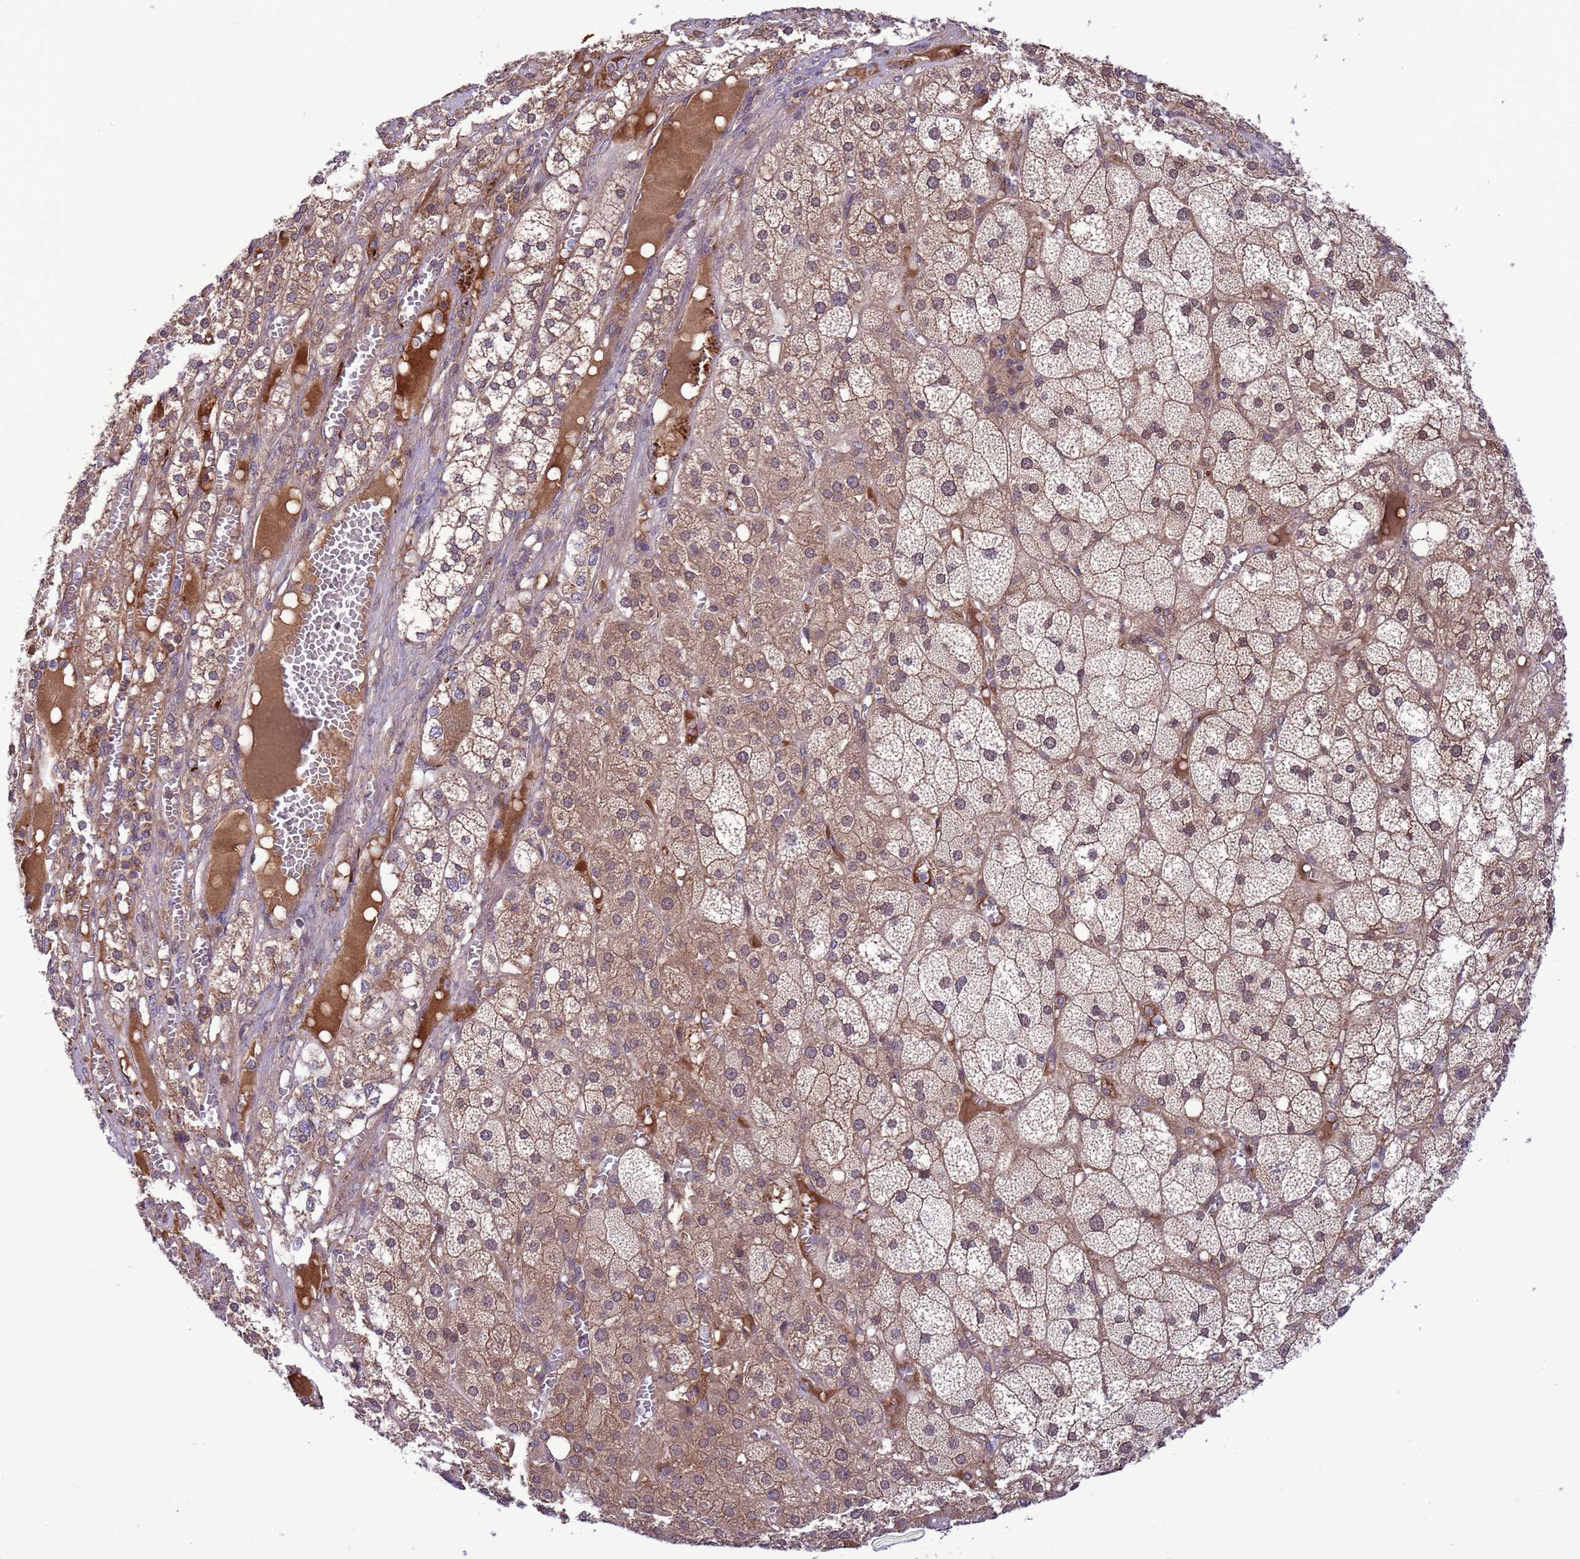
{"staining": {"intensity": "moderate", "quantity": "25%-75%", "location": "cytoplasmic/membranous,nuclear"}, "tissue": "adrenal gland", "cell_type": "Glandular cells", "image_type": "normal", "snomed": [{"axis": "morphology", "description": "Normal tissue, NOS"}, {"axis": "topography", "description": "Adrenal gland"}], "caption": "The immunohistochemical stain shows moderate cytoplasmic/membranous,nuclear staining in glandular cells of benign adrenal gland.", "gene": "GJA10", "patient": {"sex": "female", "age": 61}}